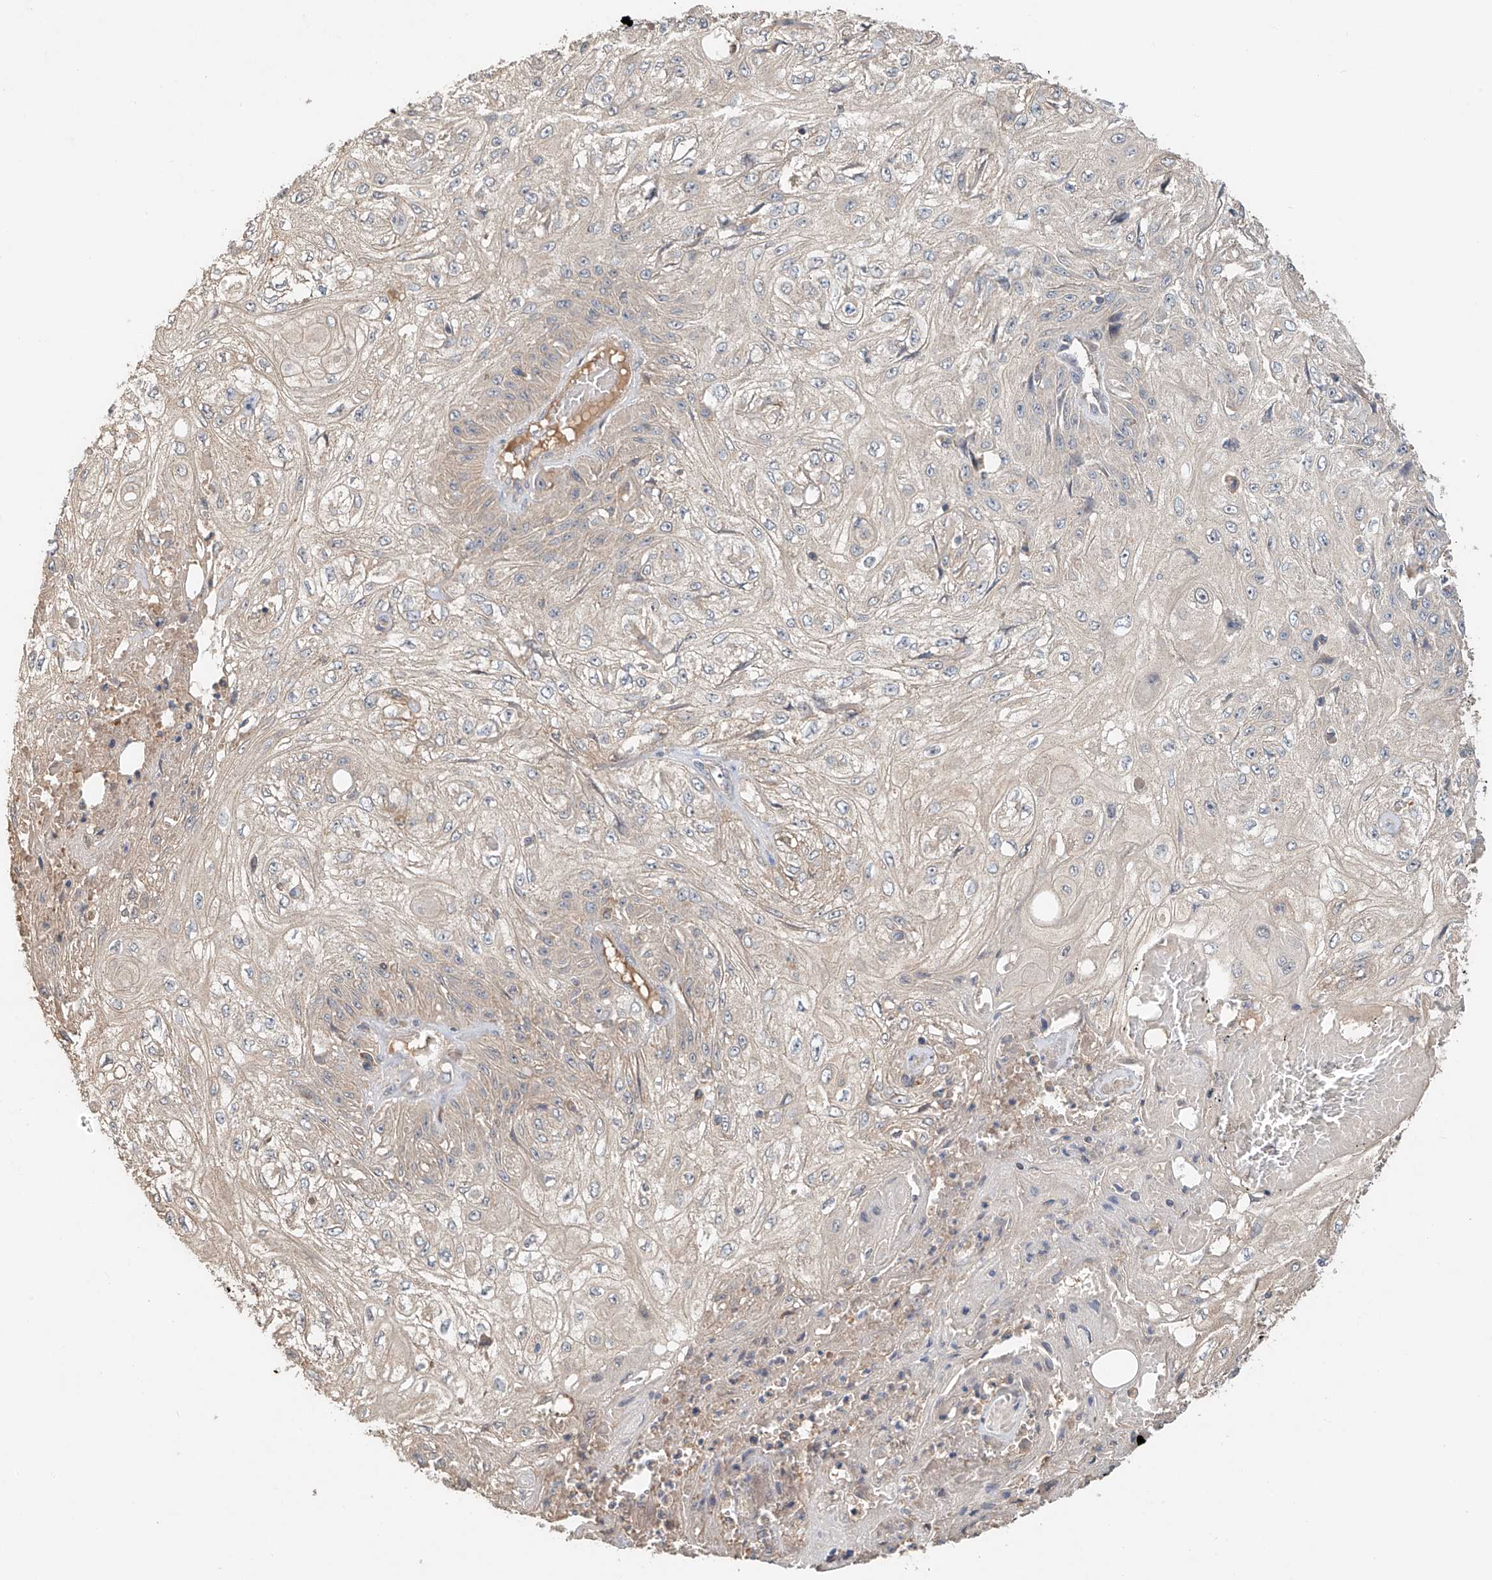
{"staining": {"intensity": "negative", "quantity": "none", "location": "none"}, "tissue": "skin cancer", "cell_type": "Tumor cells", "image_type": "cancer", "snomed": [{"axis": "morphology", "description": "Squamous cell carcinoma, NOS"}, {"axis": "morphology", "description": "Squamous cell carcinoma, metastatic, NOS"}, {"axis": "topography", "description": "Skin"}, {"axis": "topography", "description": "Lymph node"}], "caption": "Immunohistochemical staining of skin cancer (metastatic squamous cell carcinoma) demonstrates no significant expression in tumor cells.", "gene": "GNB1L", "patient": {"sex": "male", "age": 75}}